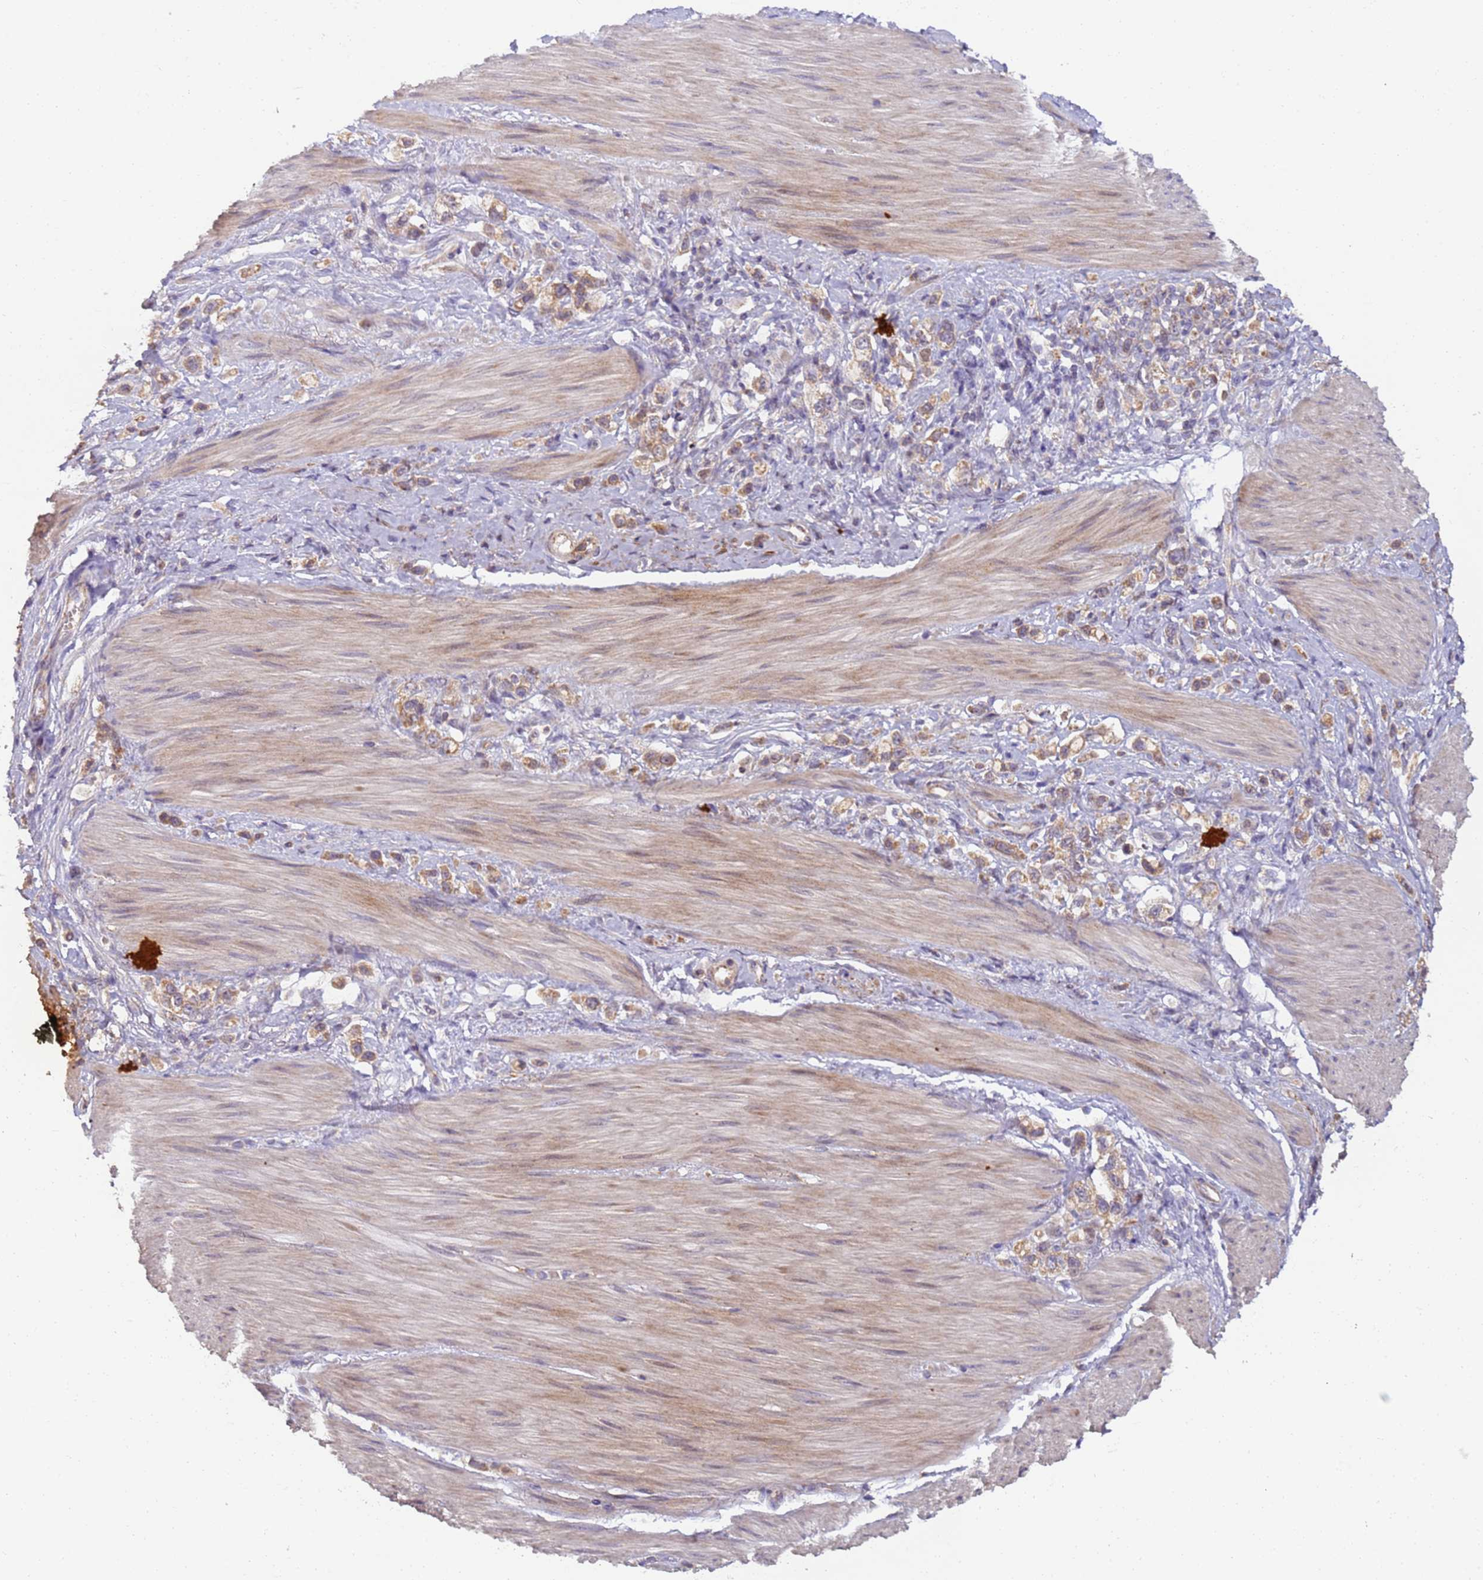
{"staining": {"intensity": "moderate", "quantity": ">75%", "location": "cytoplasmic/membranous"}, "tissue": "stomach cancer", "cell_type": "Tumor cells", "image_type": "cancer", "snomed": [{"axis": "morphology", "description": "Adenocarcinoma, NOS"}, {"axis": "topography", "description": "Stomach"}], "caption": "Immunohistochemical staining of human stomach cancer (adenocarcinoma) exhibits medium levels of moderate cytoplasmic/membranous staining in about >75% of tumor cells.", "gene": "RAPGEF3", "patient": {"sex": "female", "age": 65}}